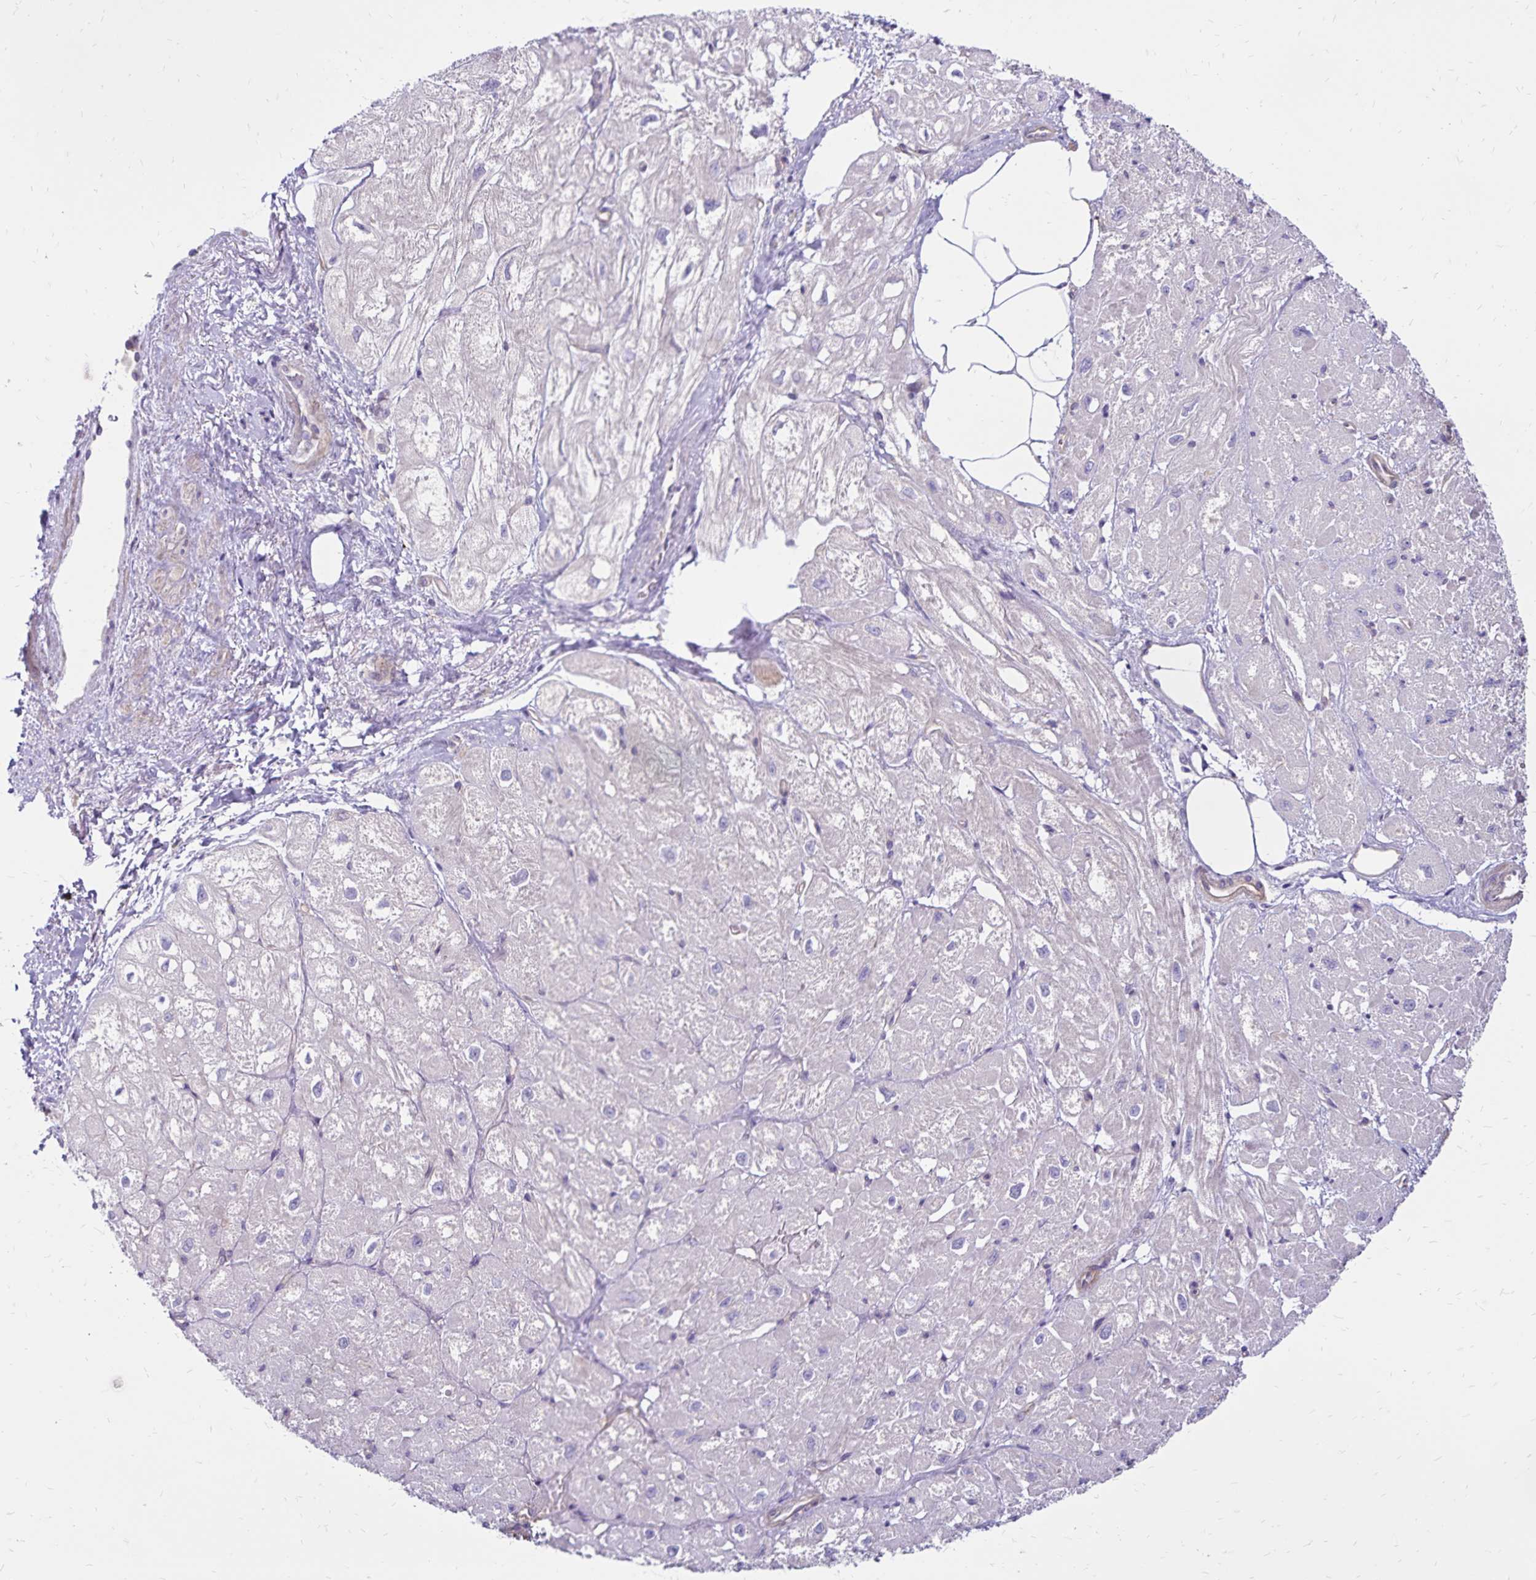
{"staining": {"intensity": "negative", "quantity": "none", "location": "none"}, "tissue": "heart muscle", "cell_type": "Cardiomyocytes", "image_type": "normal", "snomed": [{"axis": "morphology", "description": "Normal tissue, NOS"}, {"axis": "topography", "description": "Heart"}], "caption": "There is no significant positivity in cardiomyocytes of heart muscle. (DAB (3,3'-diaminobenzidine) immunohistochemistry (IHC) visualized using brightfield microscopy, high magnification).", "gene": "FSD1", "patient": {"sex": "female", "age": 62}}